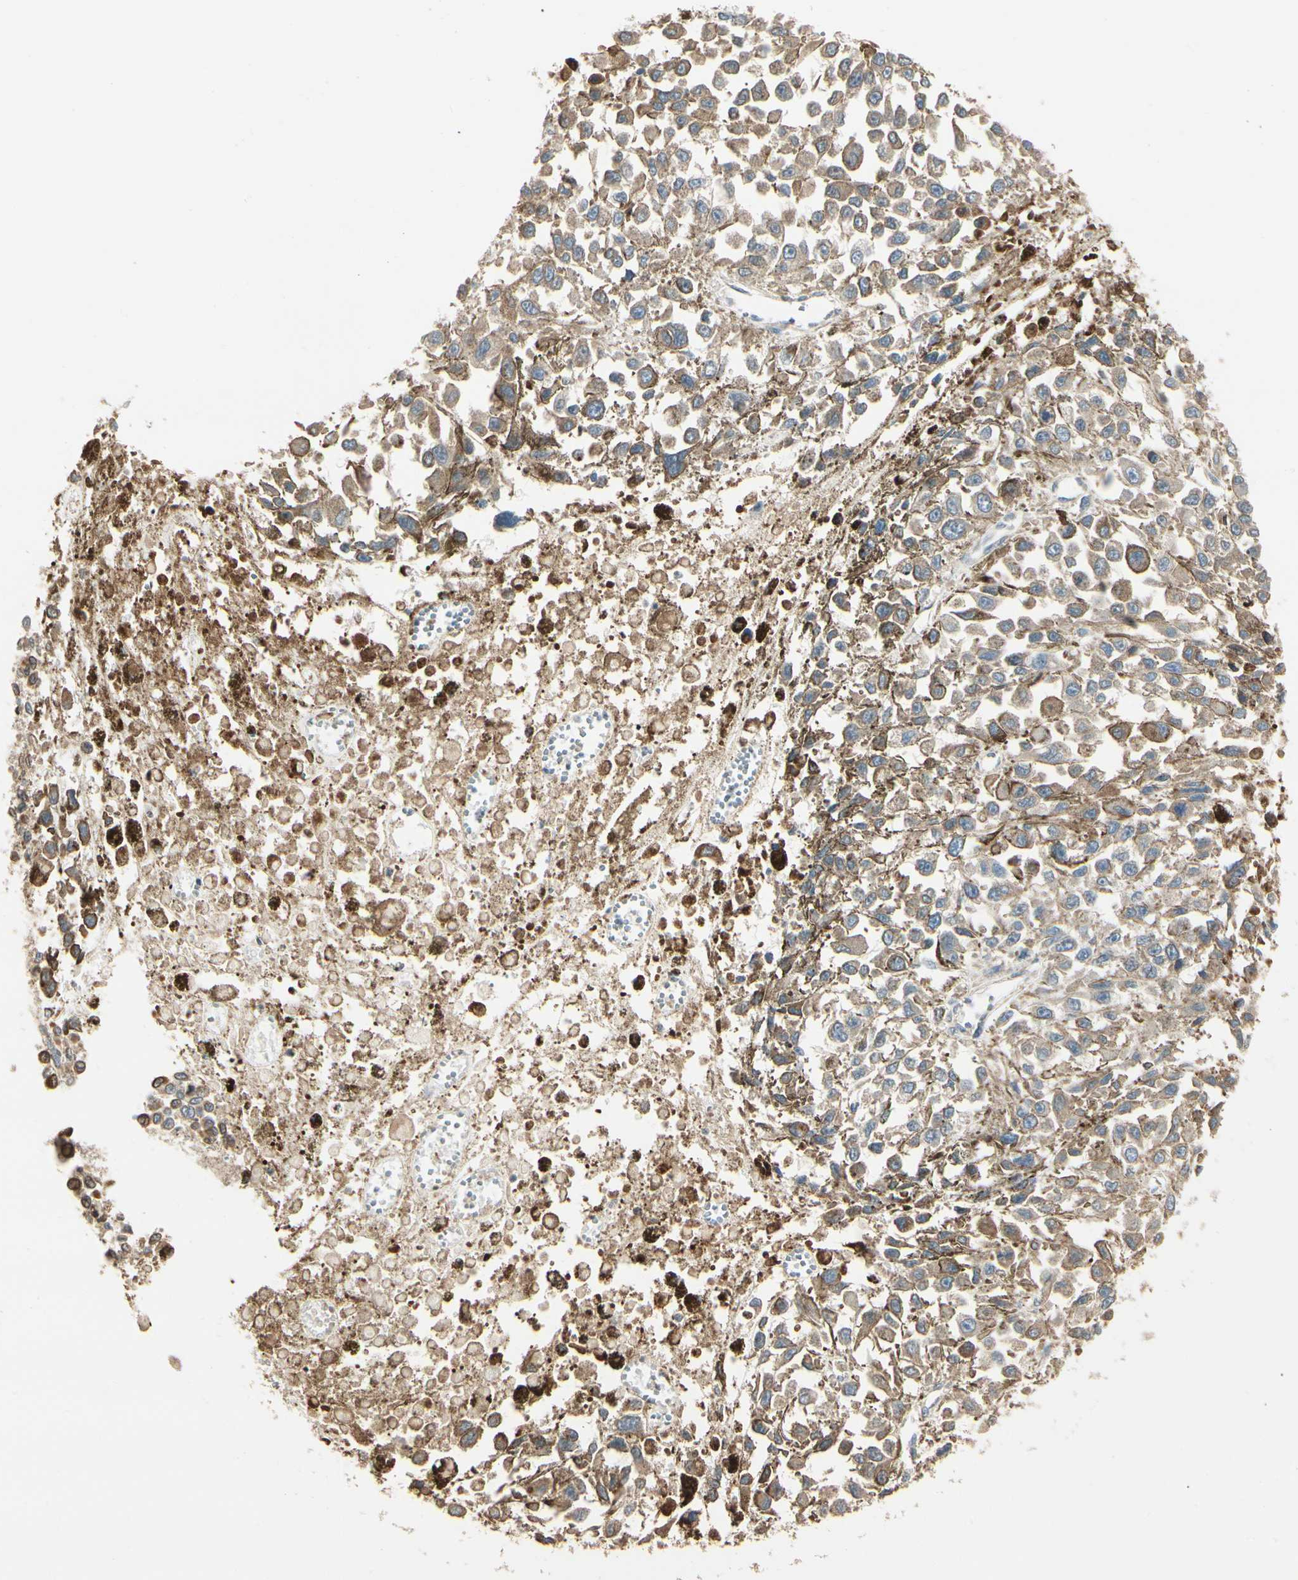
{"staining": {"intensity": "weak", "quantity": ">75%", "location": "cytoplasmic/membranous"}, "tissue": "melanoma", "cell_type": "Tumor cells", "image_type": "cancer", "snomed": [{"axis": "morphology", "description": "Malignant melanoma, Metastatic site"}, {"axis": "topography", "description": "Lymph node"}], "caption": "IHC staining of malignant melanoma (metastatic site), which demonstrates low levels of weak cytoplasmic/membranous staining in approximately >75% of tumor cells indicating weak cytoplasmic/membranous protein positivity. The staining was performed using DAB (3,3'-diaminobenzidine) (brown) for protein detection and nuclei were counterstained in hematoxylin (blue).", "gene": "NUCB2", "patient": {"sex": "male", "age": 59}}